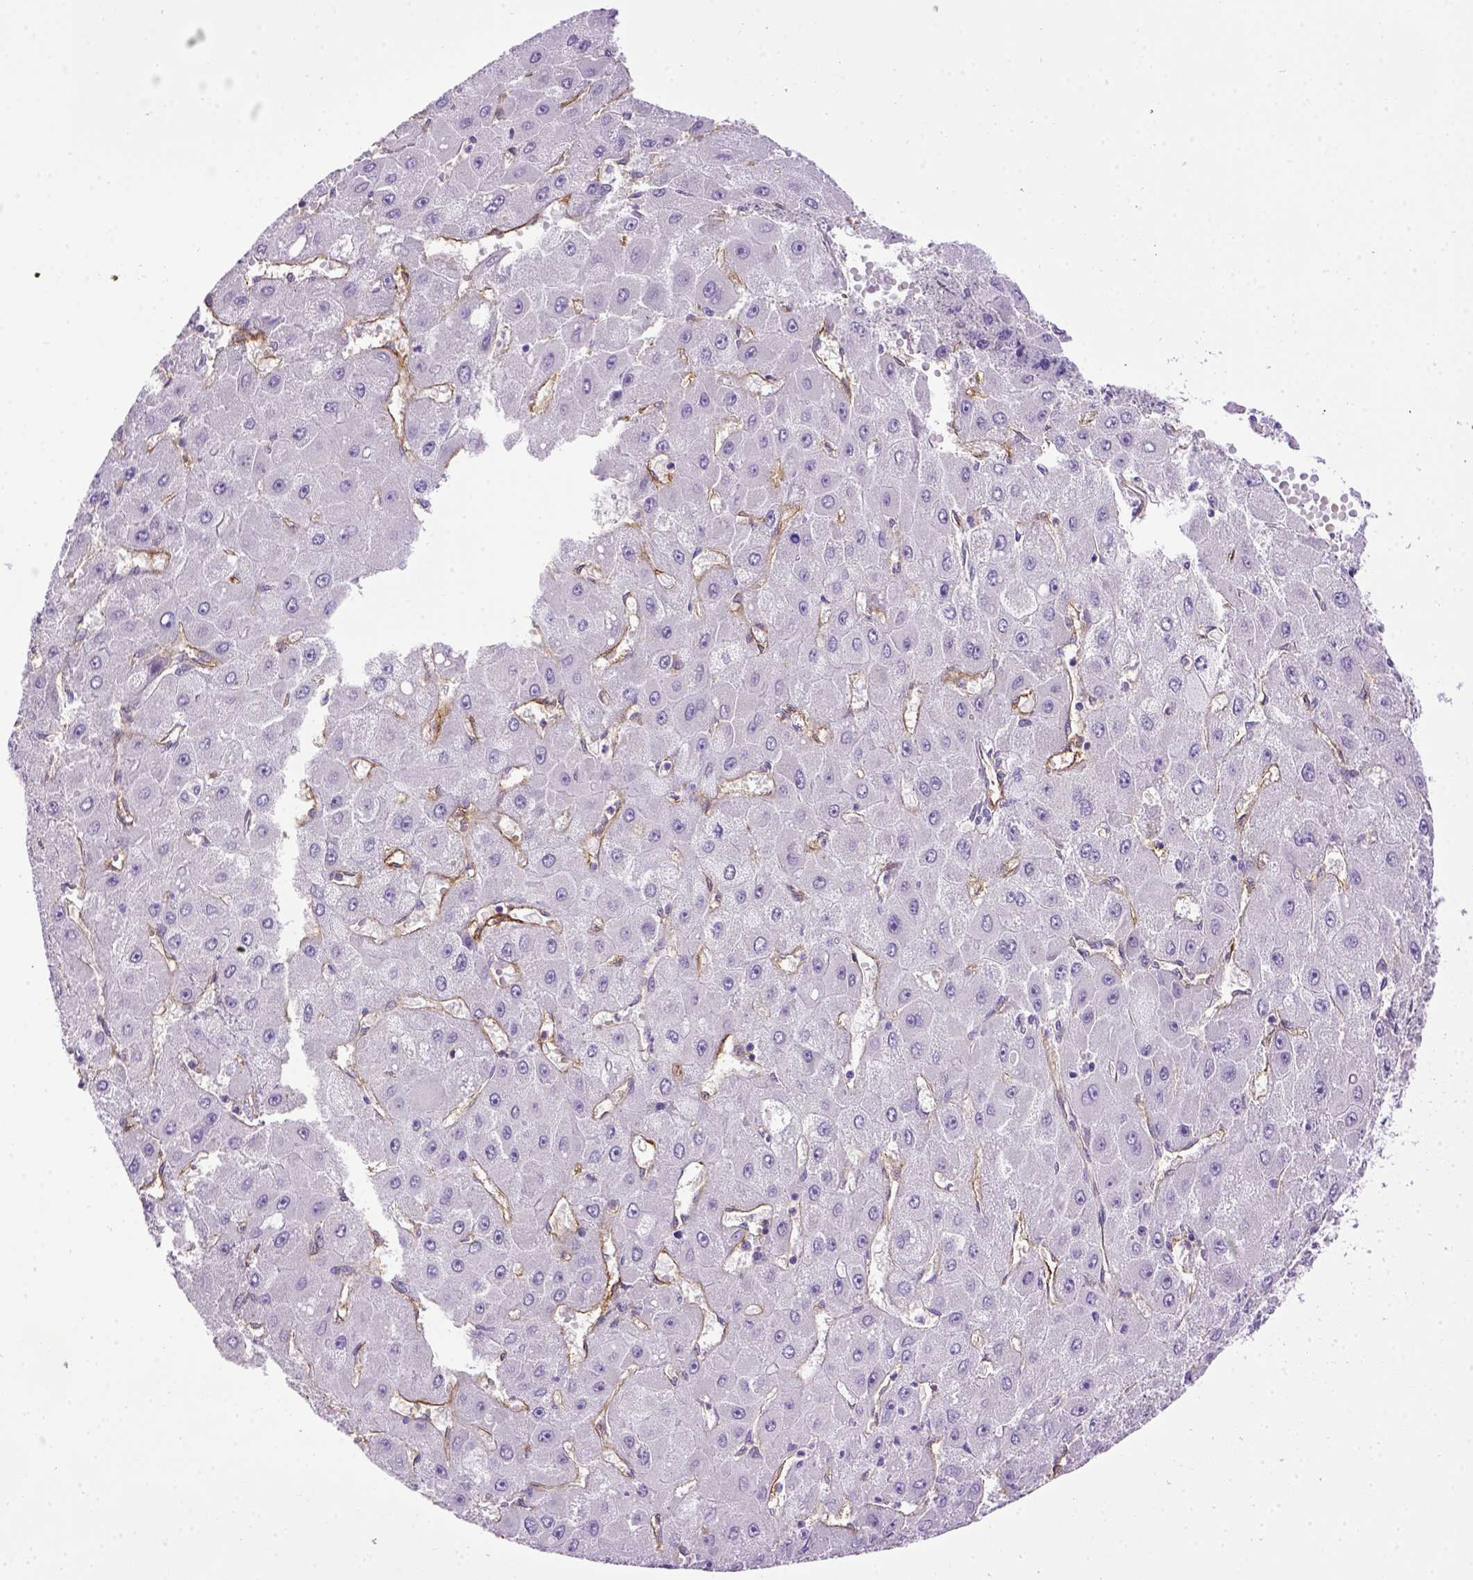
{"staining": {"intensity": "negative", "quantity": "none", "location": "none"}, "tissue": "liver cancer", "cell_type": "Tumor cells", "image_type": "cancer", "snomed": [{"axis": "morphology", "description": "Carcinoma, Hepatocellular, NOS"}, {"axis": "topography", "description": "Liver"}], "caption": "Liver hepatocellular carcinoma was stained to show a protein in brown. There is no significant staining in tumor cells.", "gene": "ENG", "patient": {"sex": "female", "age": 25}}